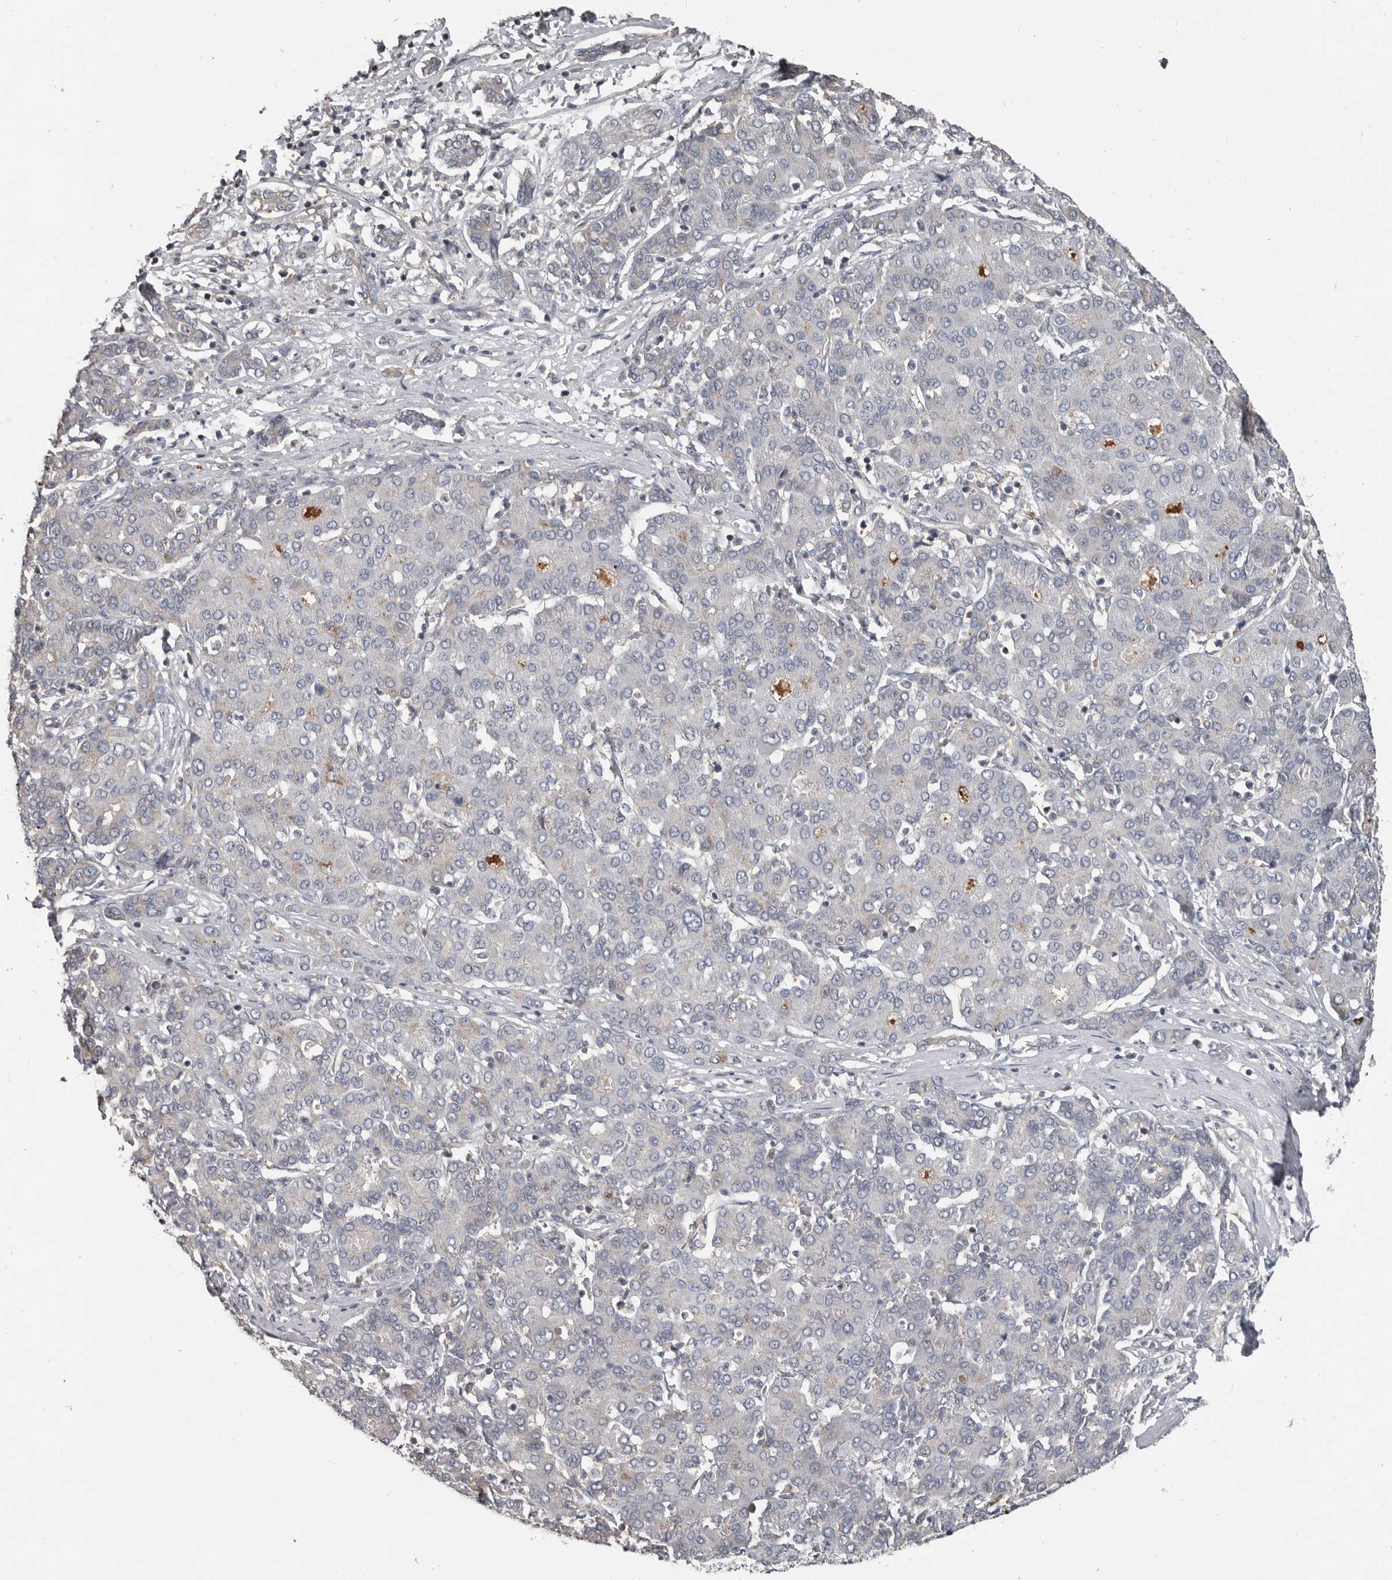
{"staining": {"intensity": "negative", "quantity": "none", "location": "none"}, "tissue": "liver cancer", "cell_type": "Tumor cells", "image_type": "cancer", "snomed": [{"axis": "morphology", "description": "Carcinoma, Hepatocellular, NOS"}, {"axis": "topography", "description": "Liver"}], "caption": "A photomicrograph of human liver cancer is negative for staining in tumor cells.", "gene": "CA6", "patient": {"sex": "male", "age": 65}}